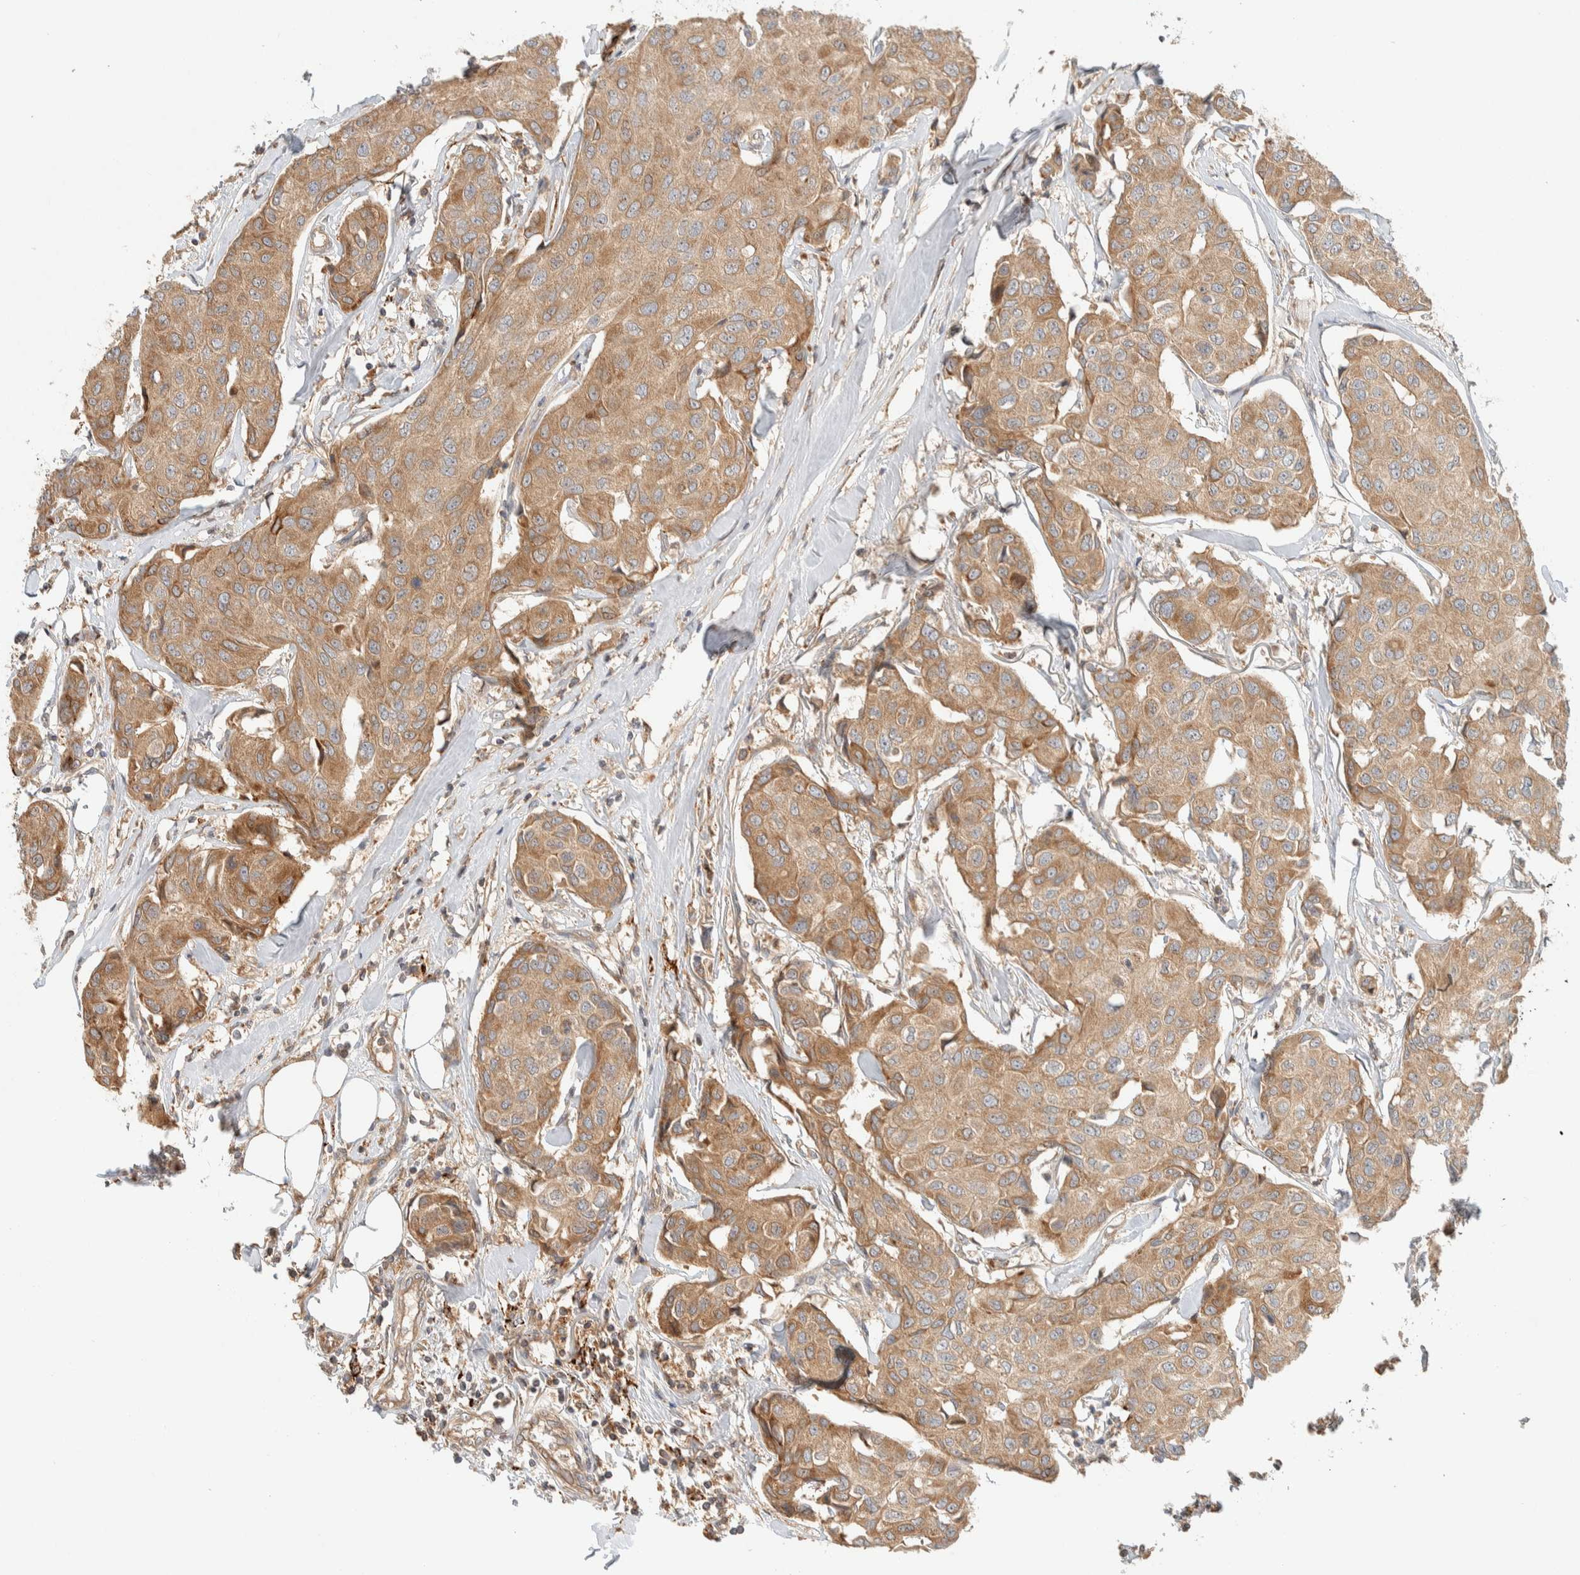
{"staining": {"intensity": "moderate", "quantity": ">75%", "location": "cytoplasmic/membranous"}, "tissue": "breast cancer", "cell_type": "Tumor cells", "image_type": "cancer", "snomed": [{"axis": "morphology", "description": "Duct carcinoma"}, {"axis": "topography", "description": "Breast"}], "caption": "A high-resolution photomicrograph shows IHC staining of breast infiltrating ductal carcinoma, which demonstrates moderate cytoplasmic/membranous positivity in approximately >75% of tumor cells.", "gene": "FAM167A", "patient": {"sex": "female", "age": 80}}